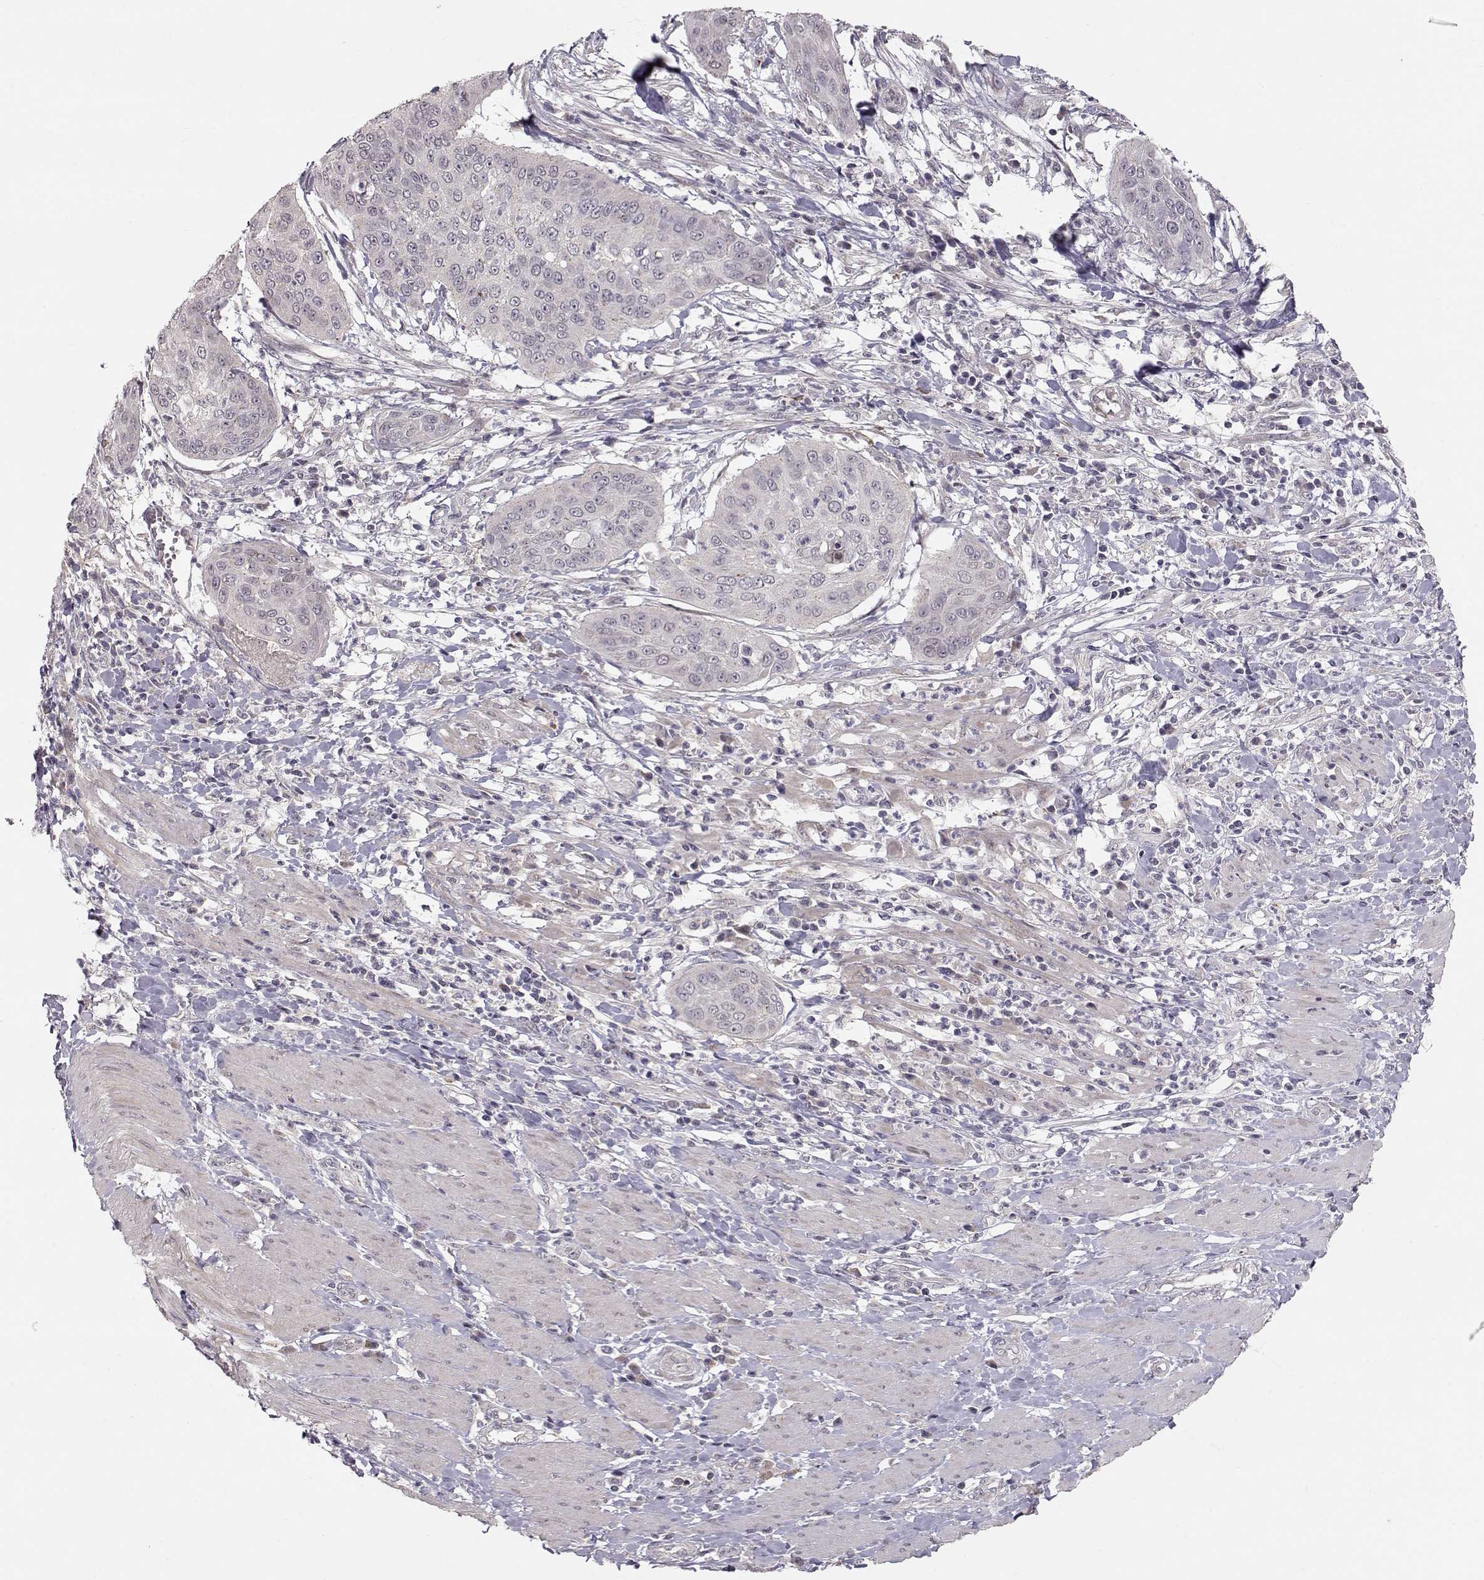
{"staining": {"intensity": "negative", "quantity": "none", "location": "none"}, "tissue": "cervical cancer", "cell_type": "Tumor cells", "image_type": "cancer", "snomed": [{"axis": "morphology", "description": "Squamous cell carcinoma, NOS"}, {"axis": "topography", "description": "Cervix"}], "caption": "This is a micrograph of immunohistochemistry staining of cervical cancer, which shows no staining in tumor cells.", "gene": "PNMT", "patient": {"sex": "female", "age": 39}}